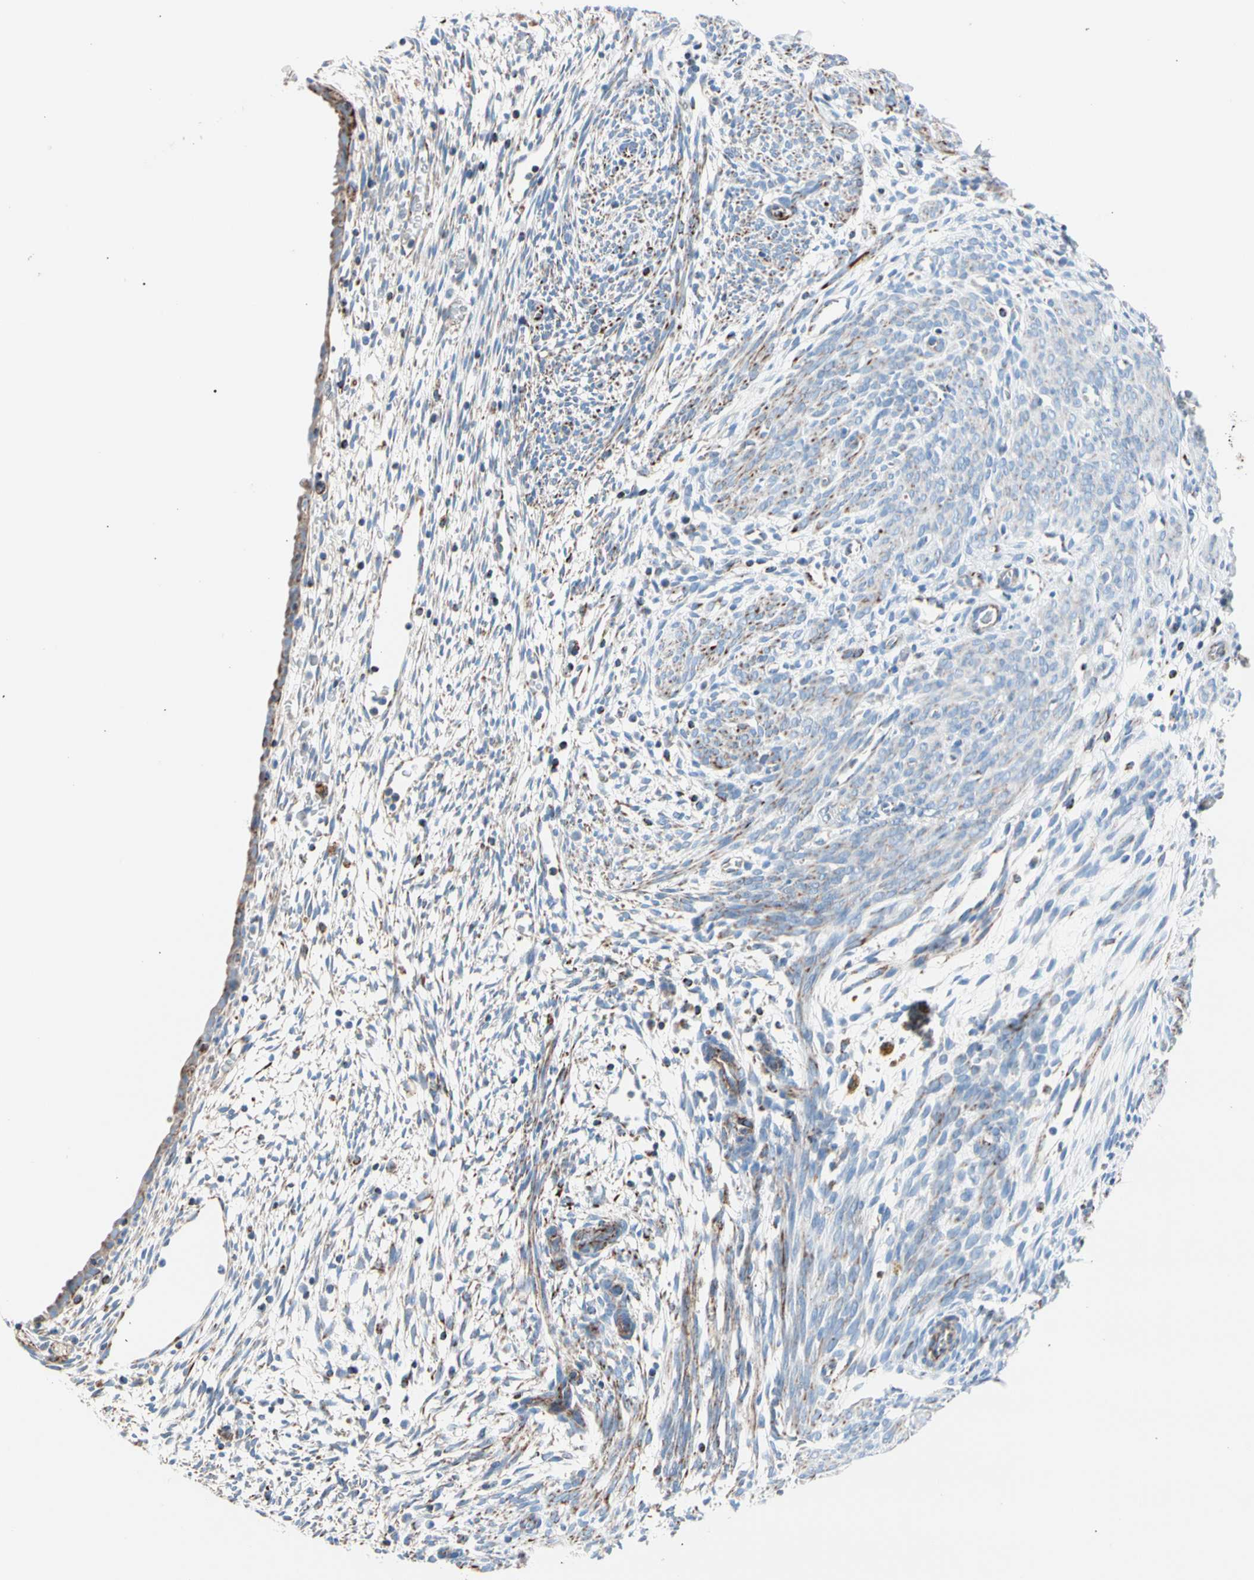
{"staining": {"intensity": "moderate", "quantity": "<25%", "location": "cytoplasmic/membranous"}, "tissue": "endometrium", "cell_type": "Cells in endometrial stroma", "image_type": "normal", "snomed": [{"axis": "morphology", "description": "Normal tissue, NOS"}, {"axis": "morphology", "description": "Atrophy, NOS"}, {"axis": "topography", "description": "Uterus"}, {"axis": "topography", "description": "Endometrium"}], "caption": "Immunohistochemical staining of benign human endometrium shows <25% levels of moderate cytoplasmic/membranous protein positivity in approximately <25% of cells in endometrial stroma.", "gene": "HK1", "patient": {"sex": "female", "age": 68}}